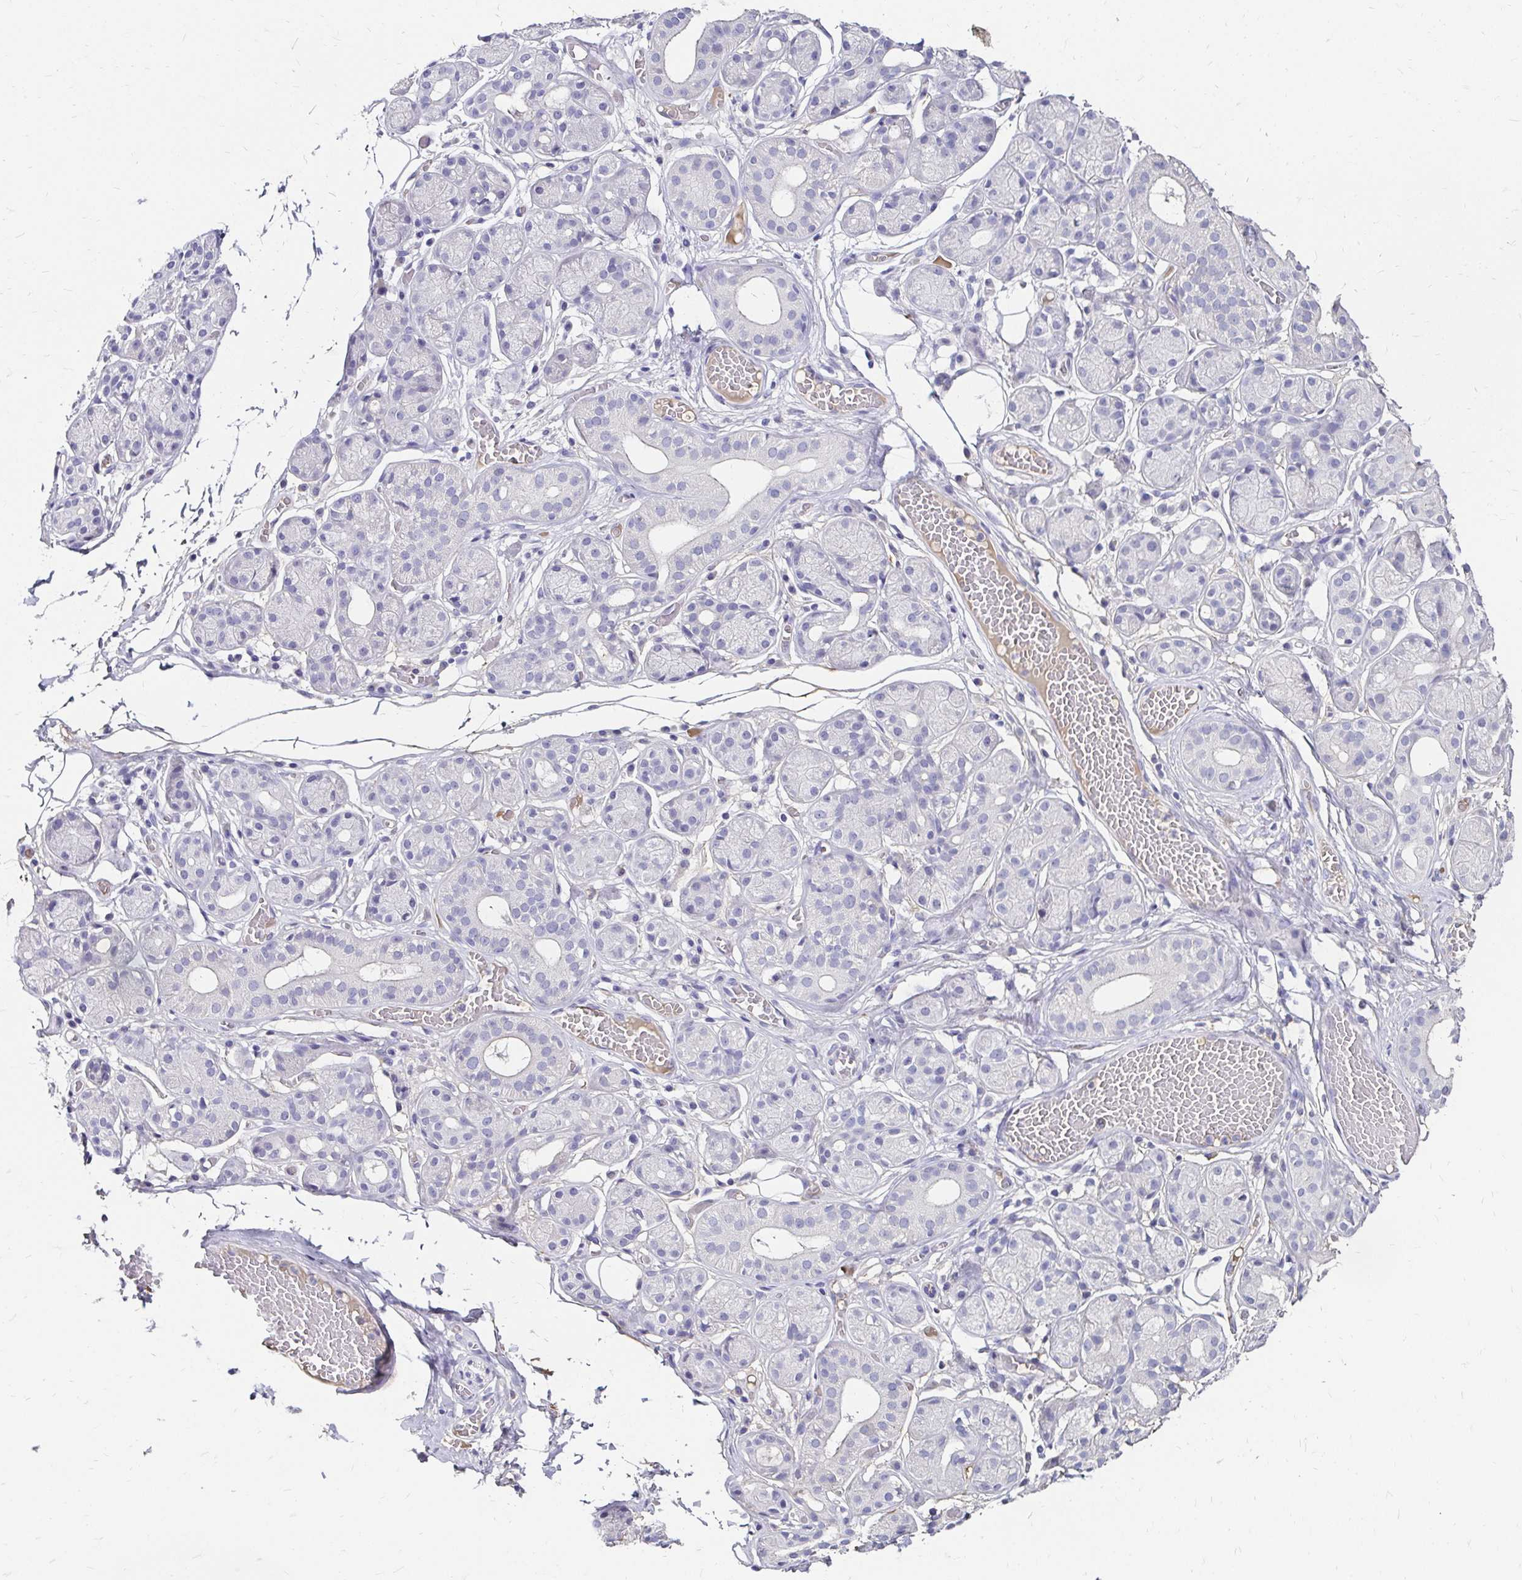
{"staining": {"intensity": "negative", "quantity": "none", "location": "none"}, "tissue": "salivary gland", "cell_type": "Glandular cells", "image_type": "normal", "snomed": [{"axis": "morphology", "description": "Normal tissue, NOS"}, {"axis": "topography", "description": "Salivary gland"}, {"axis": "topography", "description": "Peripheral nerve tissue"}], "caption": "An immunohistochemistry (IHC) image of normal salivary gland is shown. There is no staining in glandular cells of salivary gland.", "gene": "SCG3", "patient": {"sex": "male", "age": 71}}